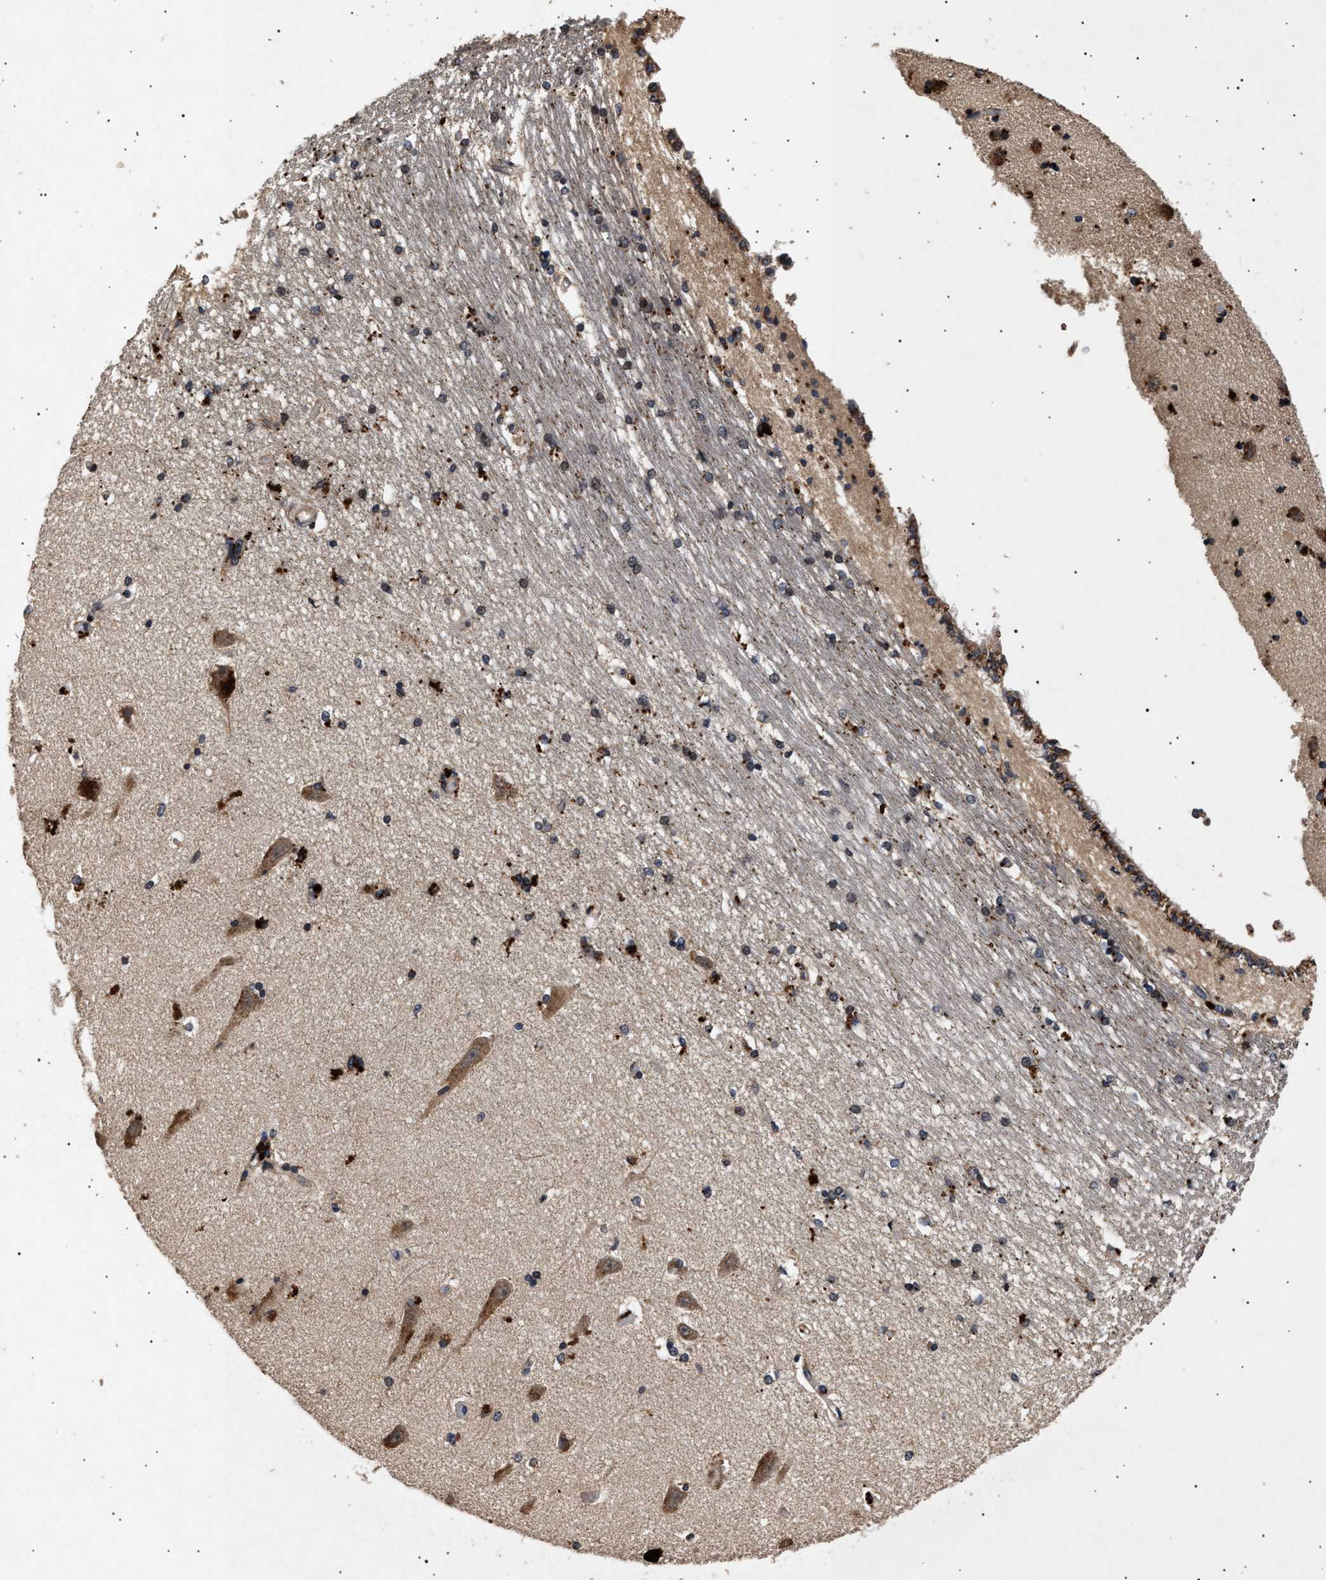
{"staining": {"intensity": "strong", "quantity": "25%-75%", "location": "cytoplasmic/membranous"}, "tissue": "hippocampus", "cell_type": "Glial cells", "image_type": "normal", "snomed": [{"axis": "morphology", "description": "Normal tissue, NOS"}, {"axis": "topography", "description": "Hippocampus"}], "caption": "Brown immunohistochemical staining in normal human hippocampus demonstrates strong cytoplasmic/membranous staining in approximately 25%-75% of glial cells. (IHC, brightfield microscopy, high magnification).", "gene": "ITGB5", "patient": {"sex": "male", "age": 45}}